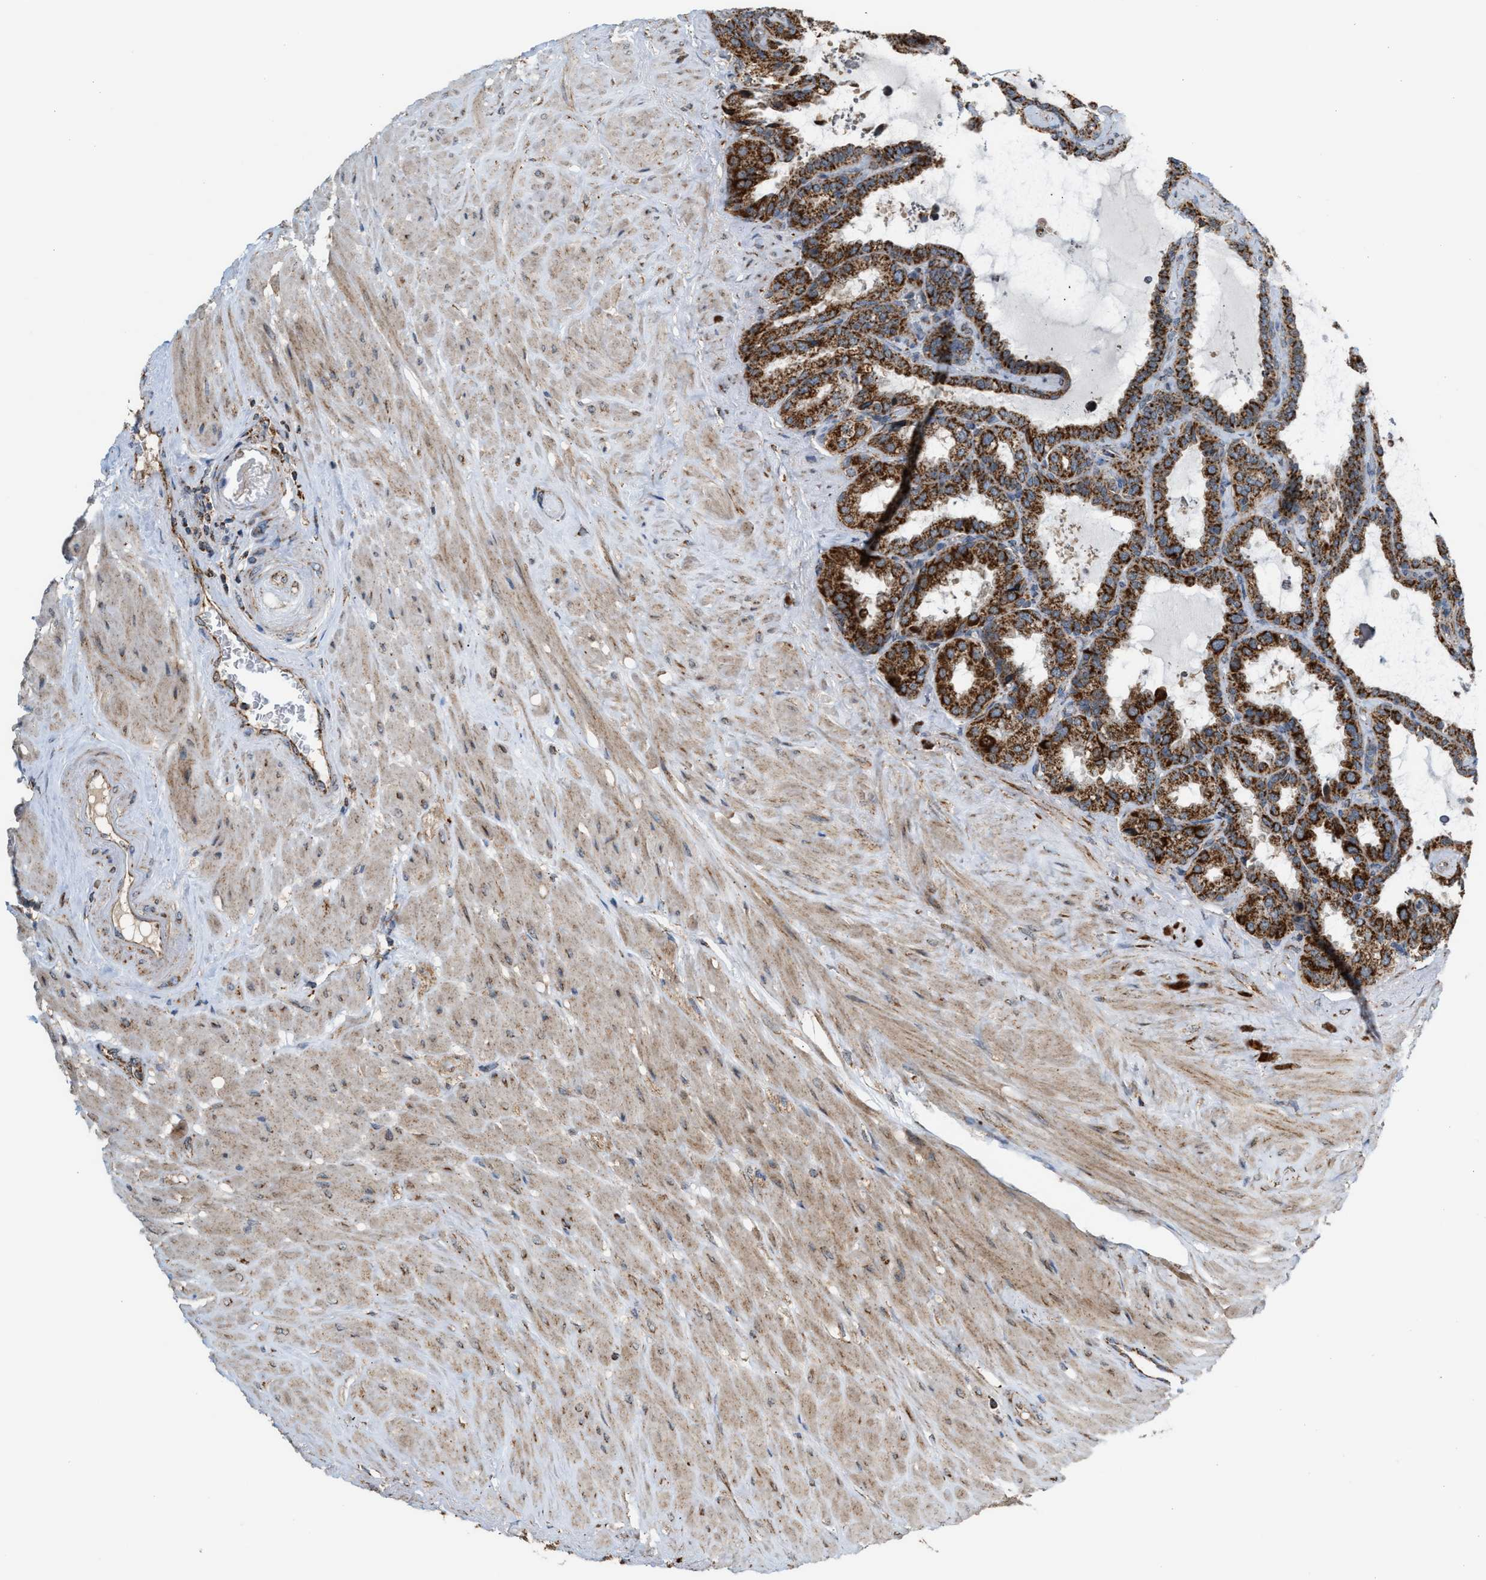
{"staining": {"intensity": "strong", "quantity": ">75%", "location": "cytoplasmic/membranous"}, "tissue": "seminal vesicle", "cell_type": "Glandular cells", "image_type": "normal", "snomed": [{"axis": "morphology", "description": "Normal tissue, NOS"}, {"axis": "topography", "description": "Seminal veicle"}], "caption": "The immunohistochemical stain labels strong cytoplasmic/membranous expression in glandular cells of benign seminal vesicle.", "gene": "SGSM2", "patient": {"sex": "male", "age": 46}}